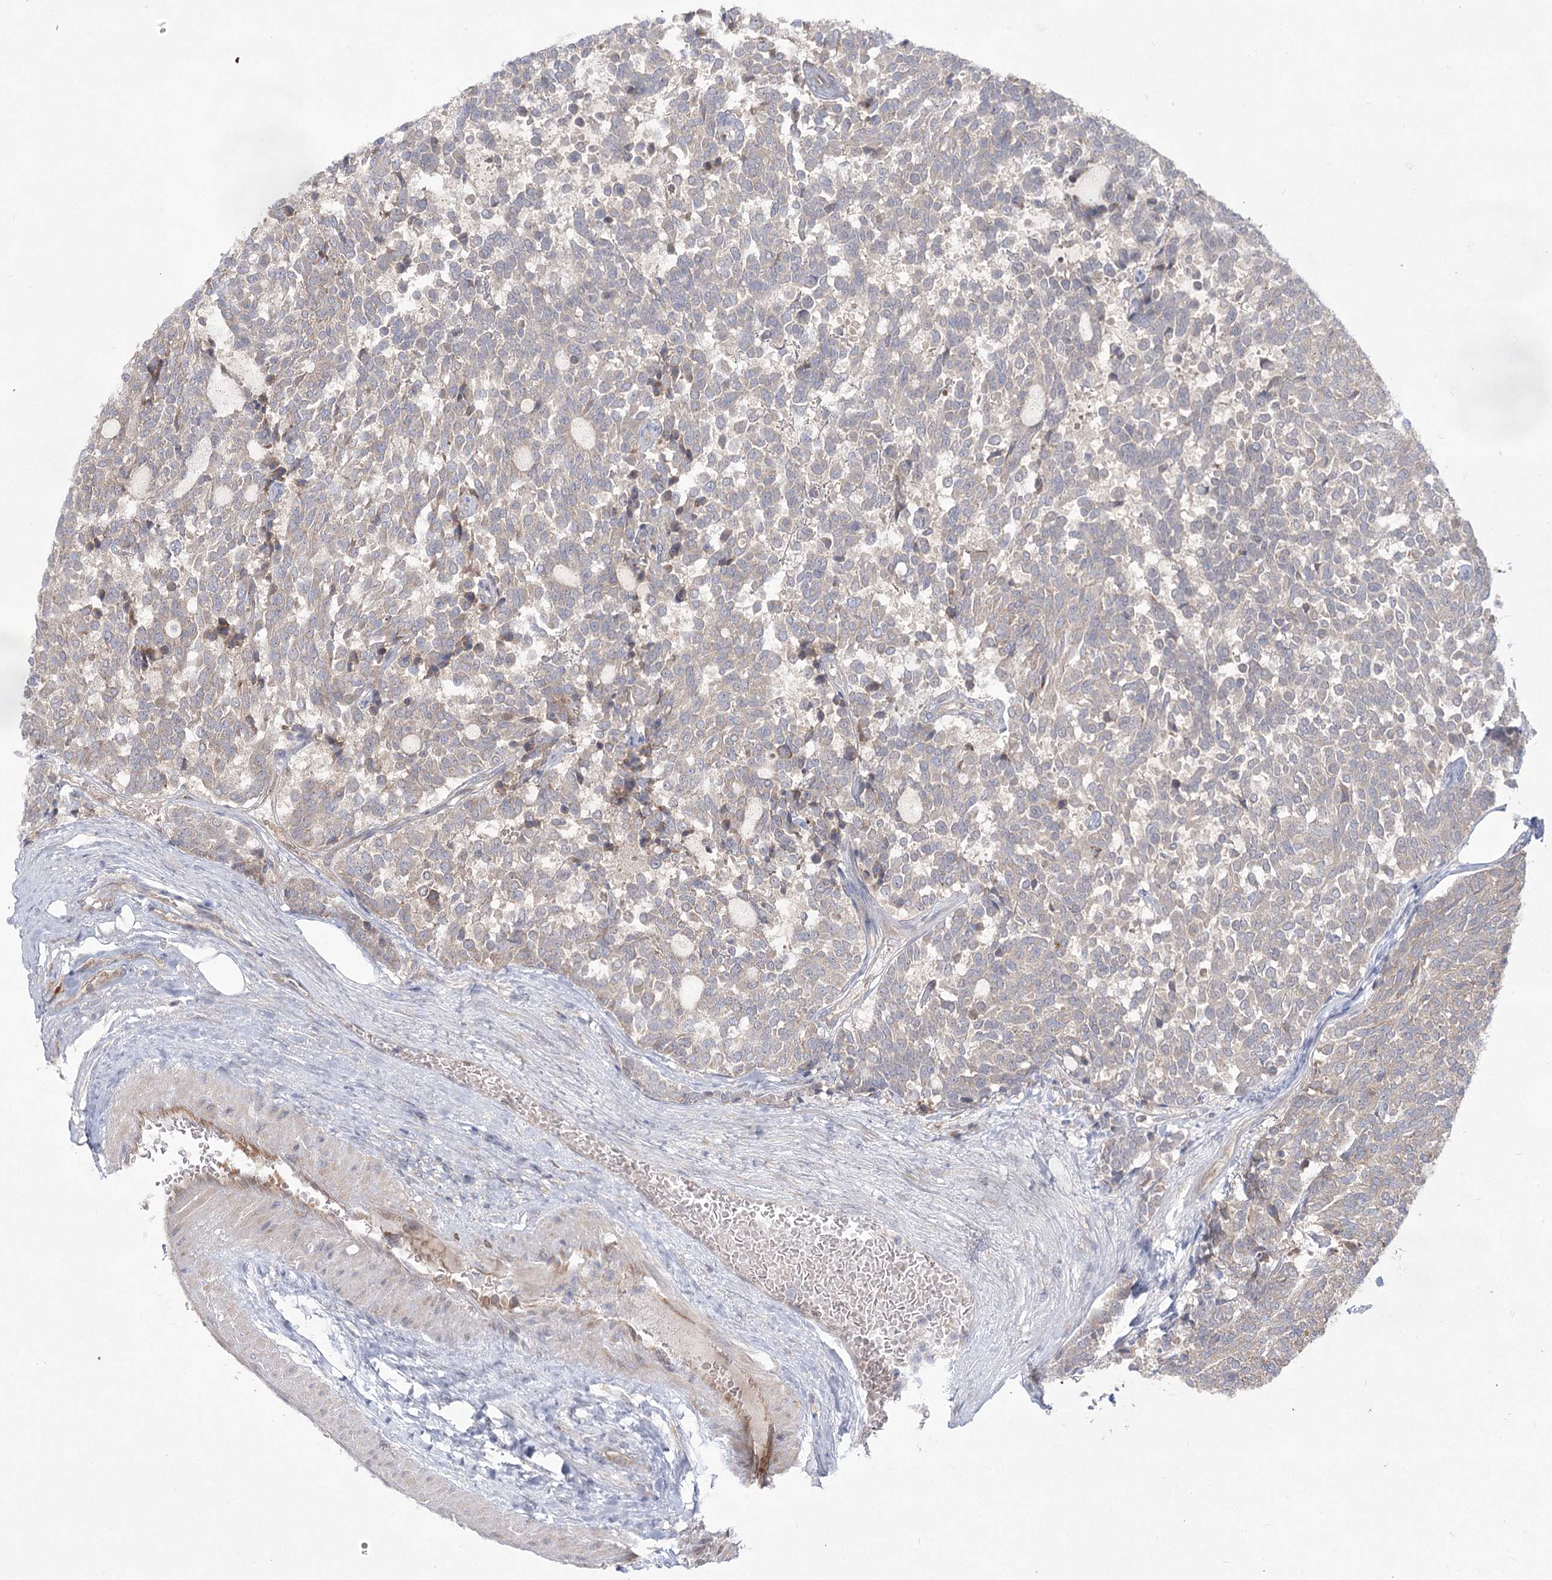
{"staining": {"intensity": "weak", "quantity": "<25%", "location": "cytoplasmic/membranous"}, "tissue": "carcinoid", "cell_type": "Tumor cells", "image_type": "cancer", "snomed": [{"axis": "morphology", "description": "Carcinoid, malignant, NOS"}, {"axis": "topography", "description": "Pancreas"}], "caption": "DAB immunohistochemical staining of carcinoid demonstrates no significant positivity in tumor cells.", "gene": "CAMTA1", "patient": {"sex": "female", "age": 54}}